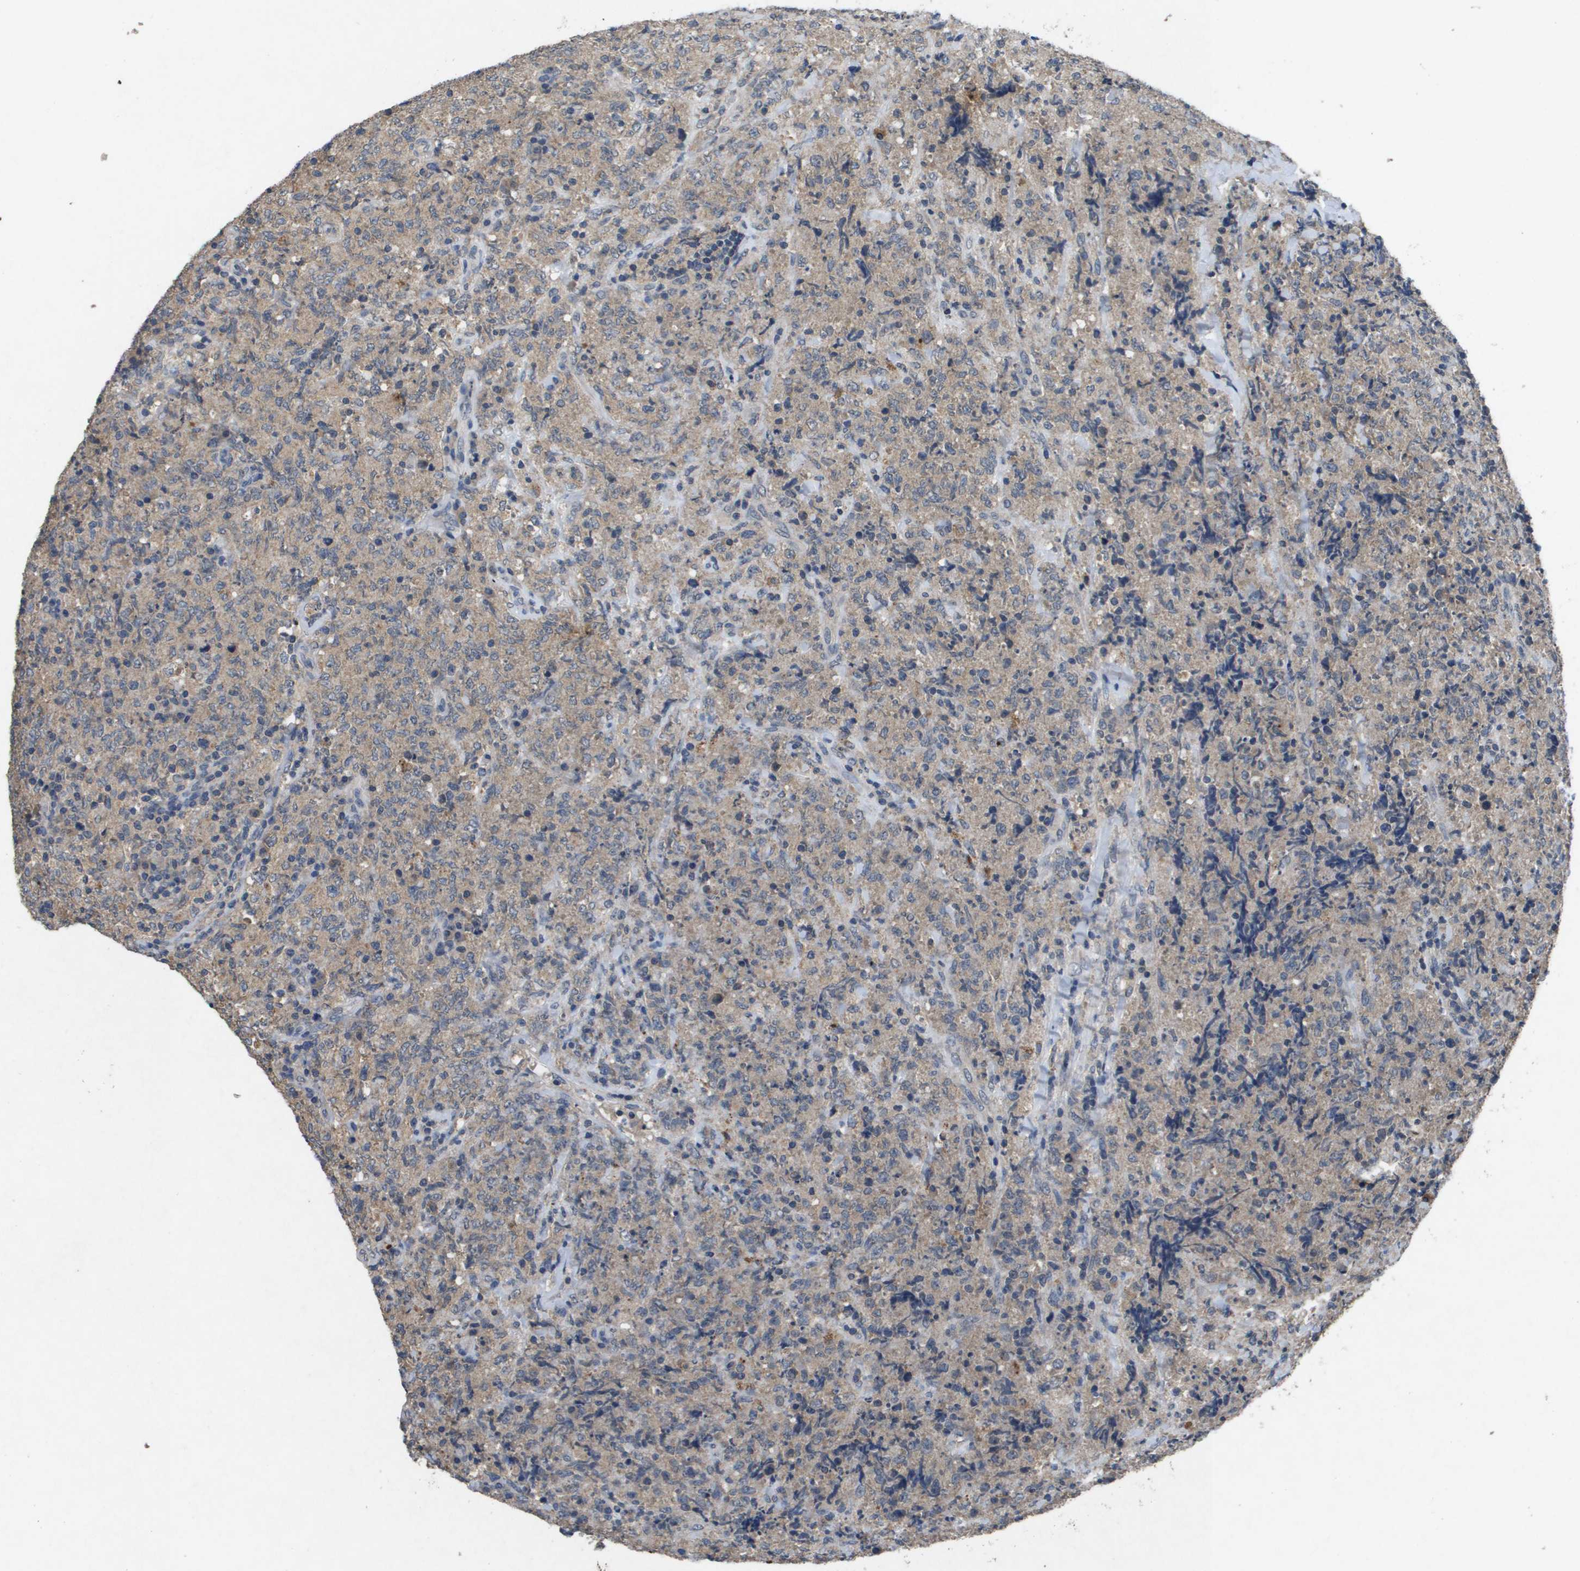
{"staining": {"intensity": "weak", "quantity": "25%-75%", "location": "cytoplasmic/membranous"}, "tissue": "lymphoma", "cell_type": "Tumor cells", "image_type": "cancer", "snomed": [{"axis": "morphology", "description": "Malignant lymphoma, non-Hodgkin's type, High grade"}, {"axis": "topography", "description": "Tonsil"}], "caption": "Tumor cells display low levels of weak cytoplasmic/membranous expression in approximately 25%-75% of cells in human malignant lymphoma, non-Hodgkin's type (high-grade). The staining was performed using DAB (3,3'-diaminobenzidine), with brown indicating positive protein expression. Nuclei are stained blue with hematoxylin.", "gene": "PROC", "patient": {"sex": "female", "age": 36}}